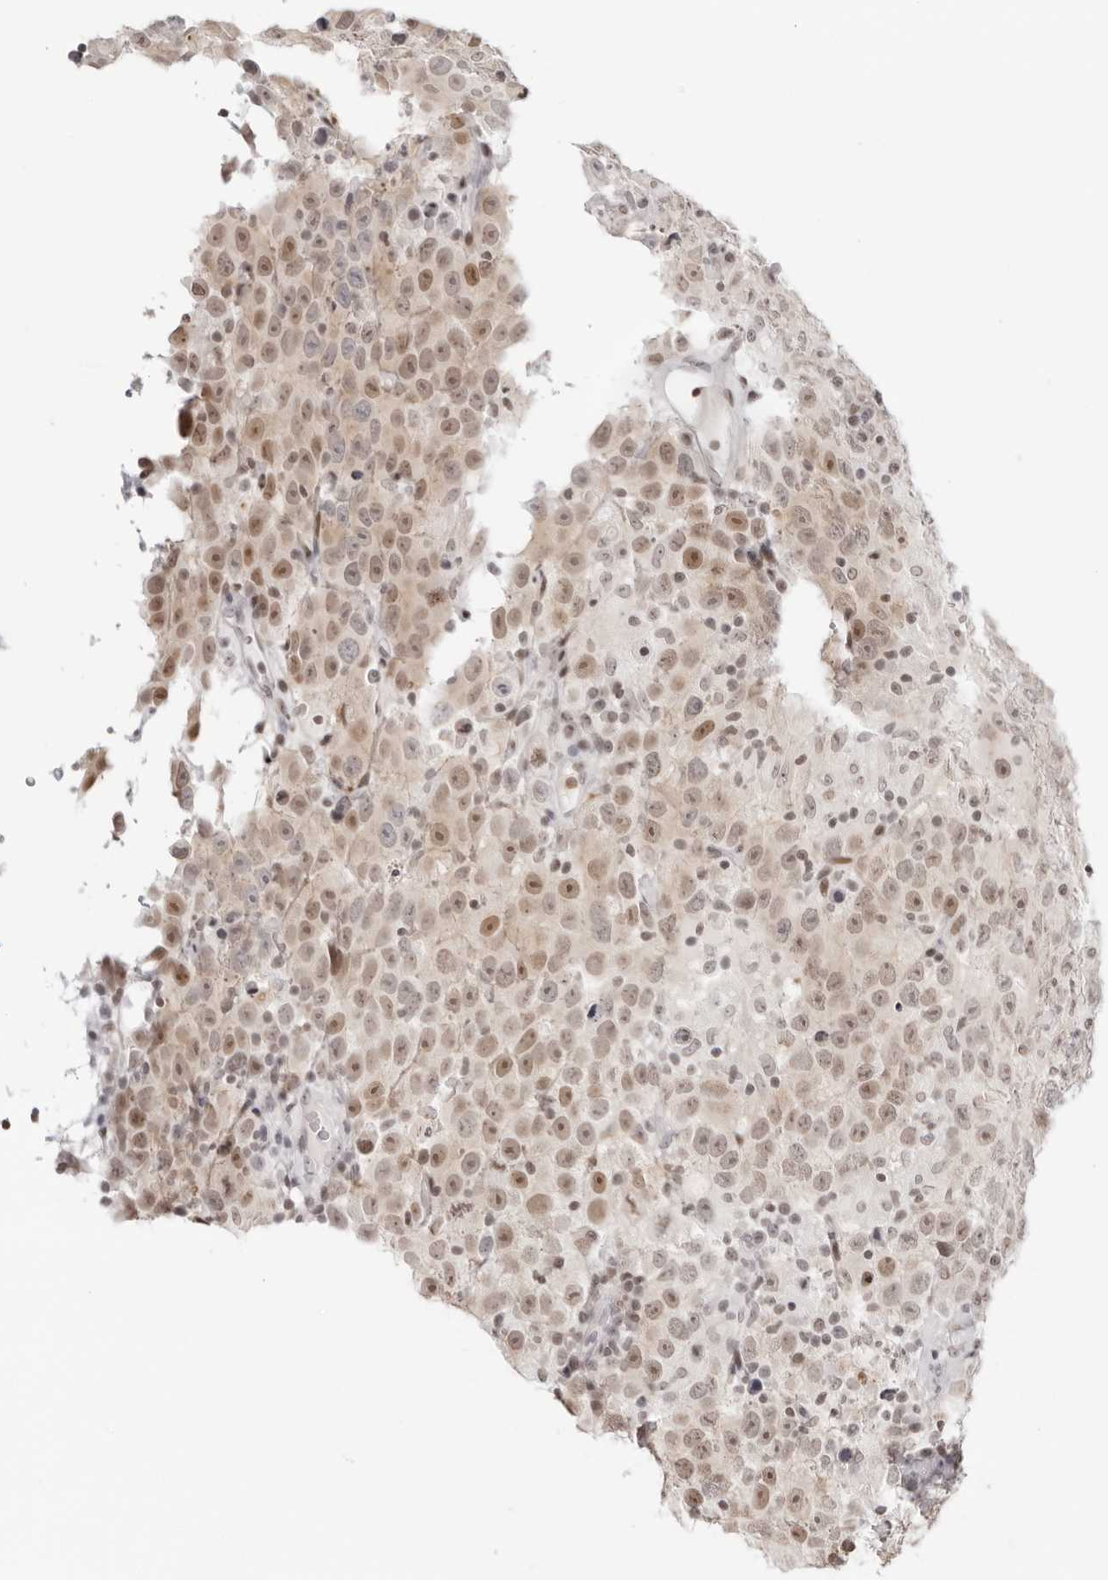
{"staining": {"intensity": "weak", "quantity": "25%-75%", "location": "nuclear"}, "tissue": "testis cancer", "cell_type": "Tumor cells", "image_type": "cancer", "snomed": [{"axis": "morphology", "description": "Seminoma, NOS"}, {"axis": "topography", "description": "Testis"}], "caption": "Tumor cells show low levels of weak nuclear positivity in about 25%-75% of cells in testis seminoma.", "gene": "RNF146", "patient": {"sex": "male", "age": 41}}